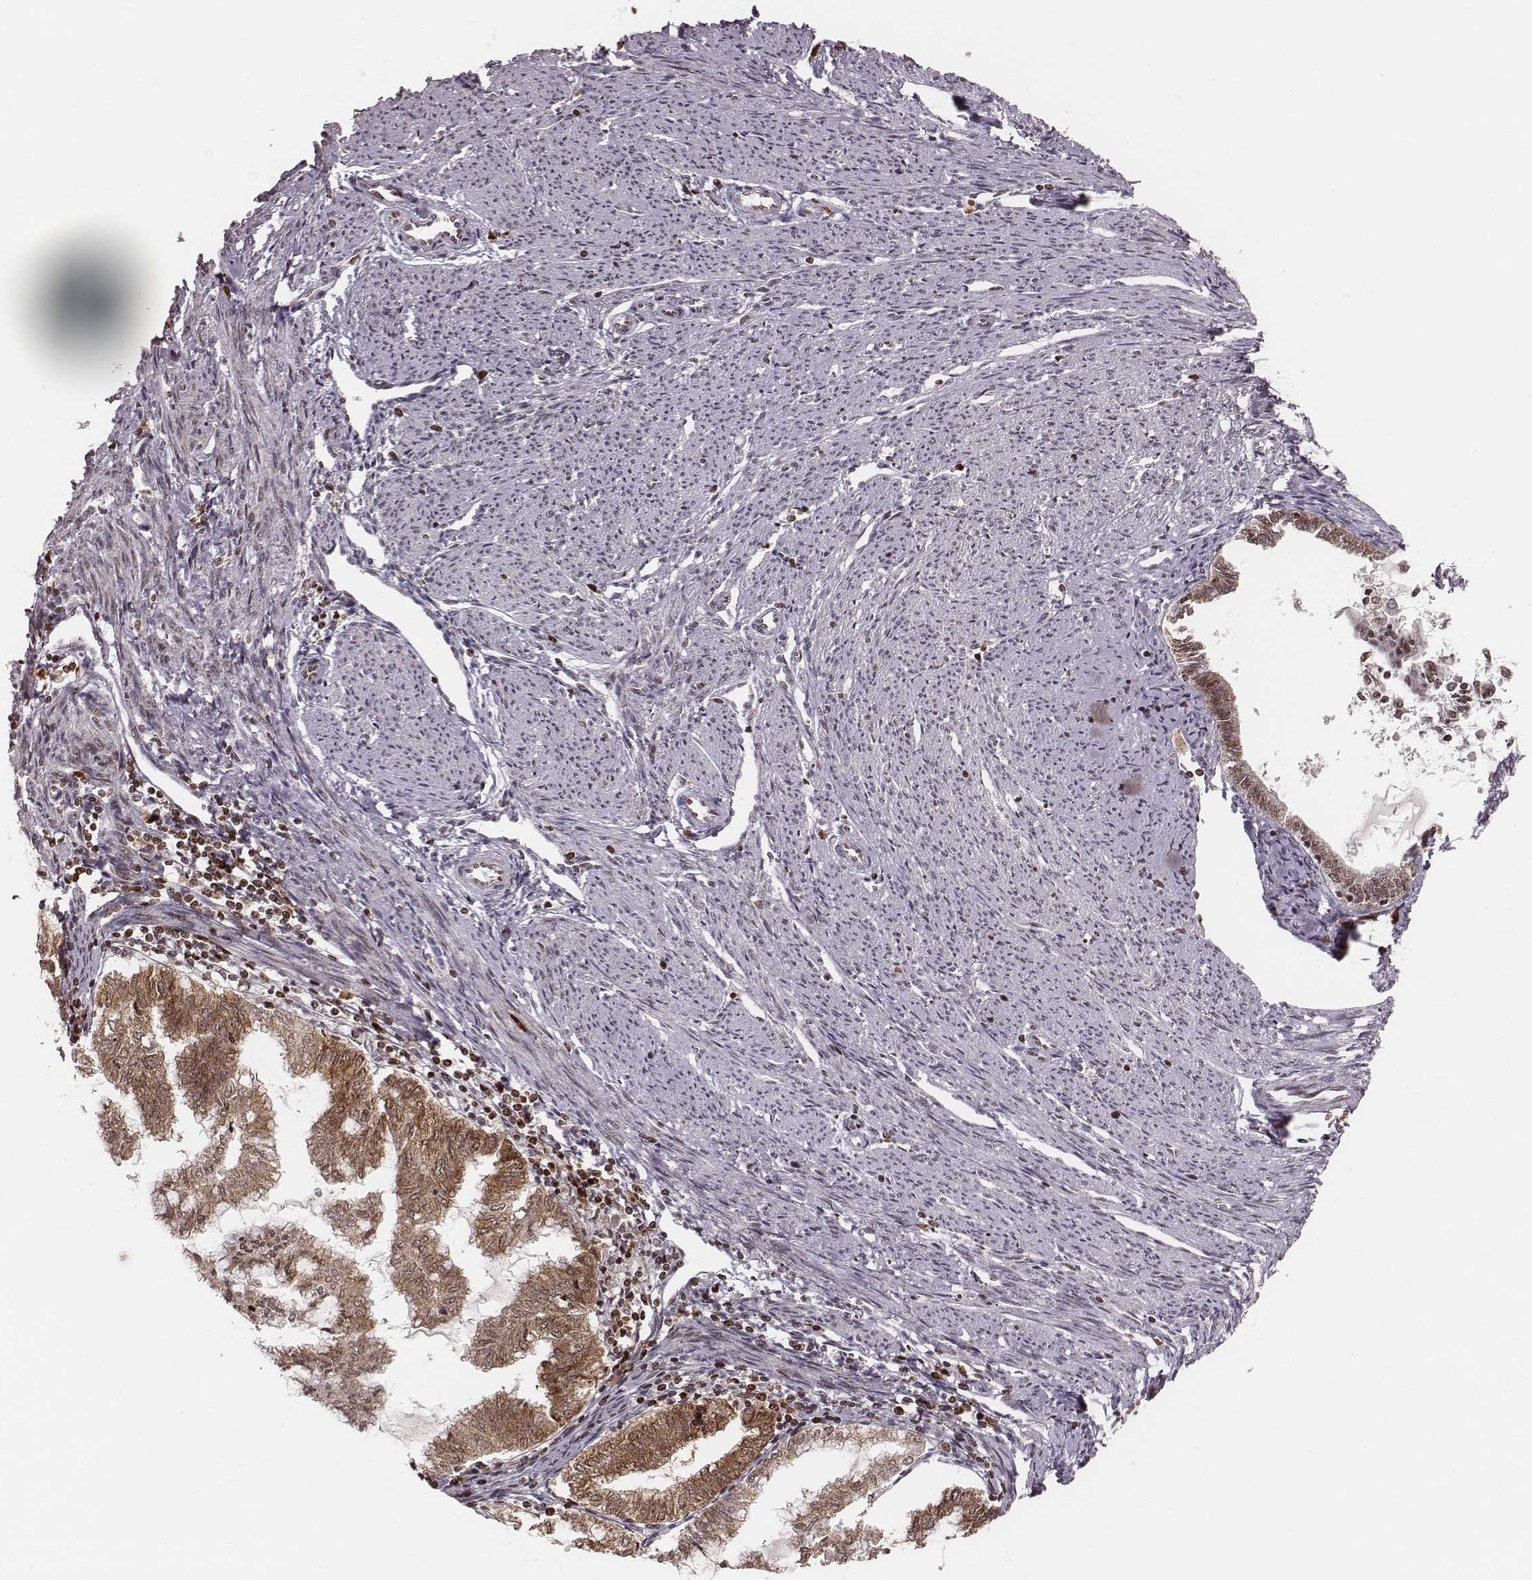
{"staining": {"intensity": "moderate", "quantity": ">75%", "location": "nuclear"}, "tissue": "endometrial cancer", "cell_type": "Tumor cells", "image_type": "cancer", "snomed": [{"axis": "morphology", "description": "Adenocarcinoma, NOS"}, {"axis": "topography", "description": "Endometrium"}], "caption": "IHC histopathology image of neoplastic tissue: human adenocarcinoma (endometrial) stained using immunohistochemistry (IHC) shows medium levels of moderate protein expression localized specifically in the nuclear of tumor cells, appearing as a nuclear brown color.", "gene": "PARP1", "patient": {"sex": "female", "age": 79}}